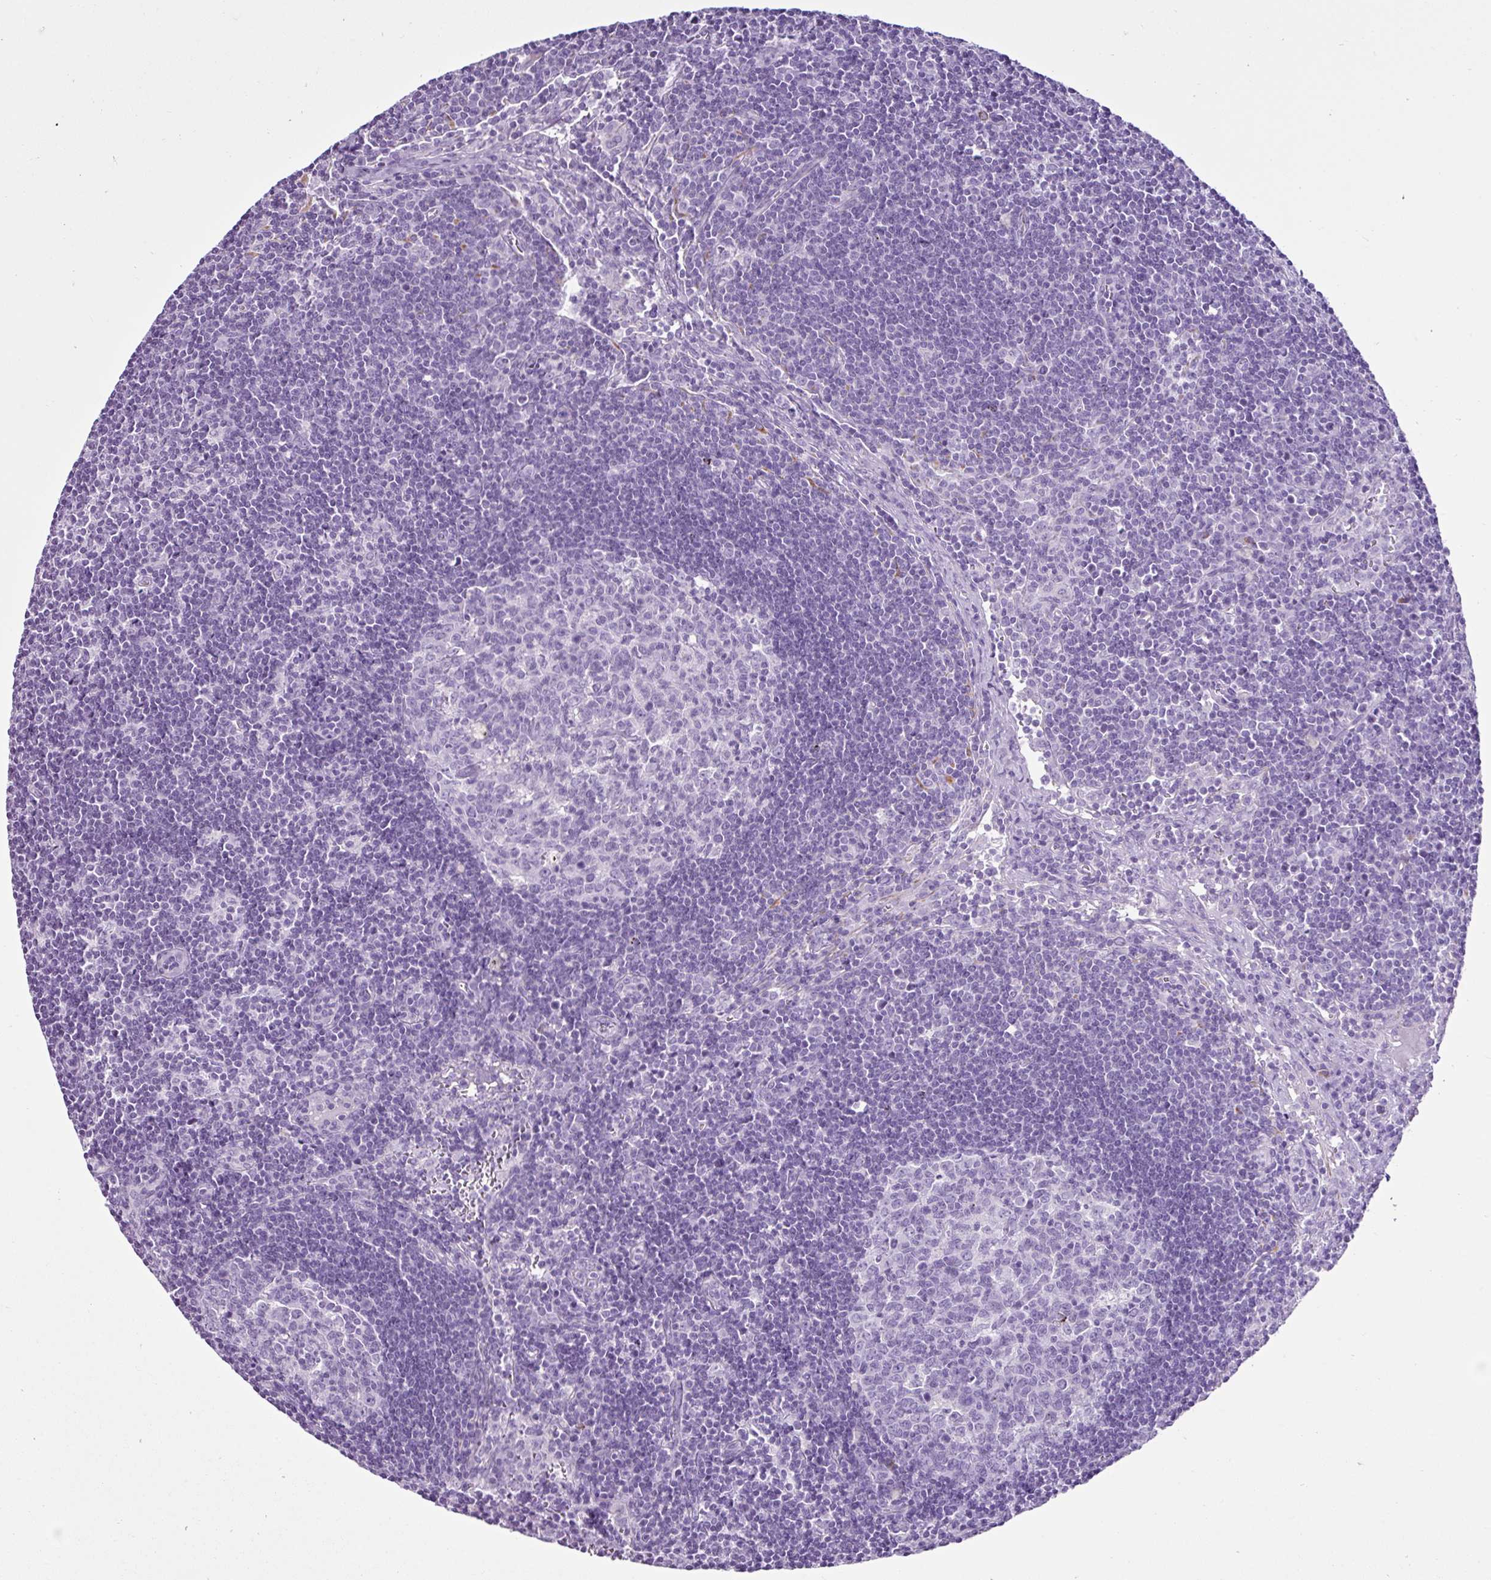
{"staining": {"intensity": "negative", "quantity": "none", "location": "none"}, "tissue": "lymph node", "cell_type": "Germinal center cells", "image_type": "normal", "snomed": [{"axis": "morphology", "description": "Normal tissue, NOS"}, {"axis": "topography", "description": "Lymph node"}], "caption": "Human lymph node stained for a protein using immunohistochemistry displays no positivity in germinal center cells.", "gene": "LILRB4", "patient": {"sex": "female", "age": 29}}